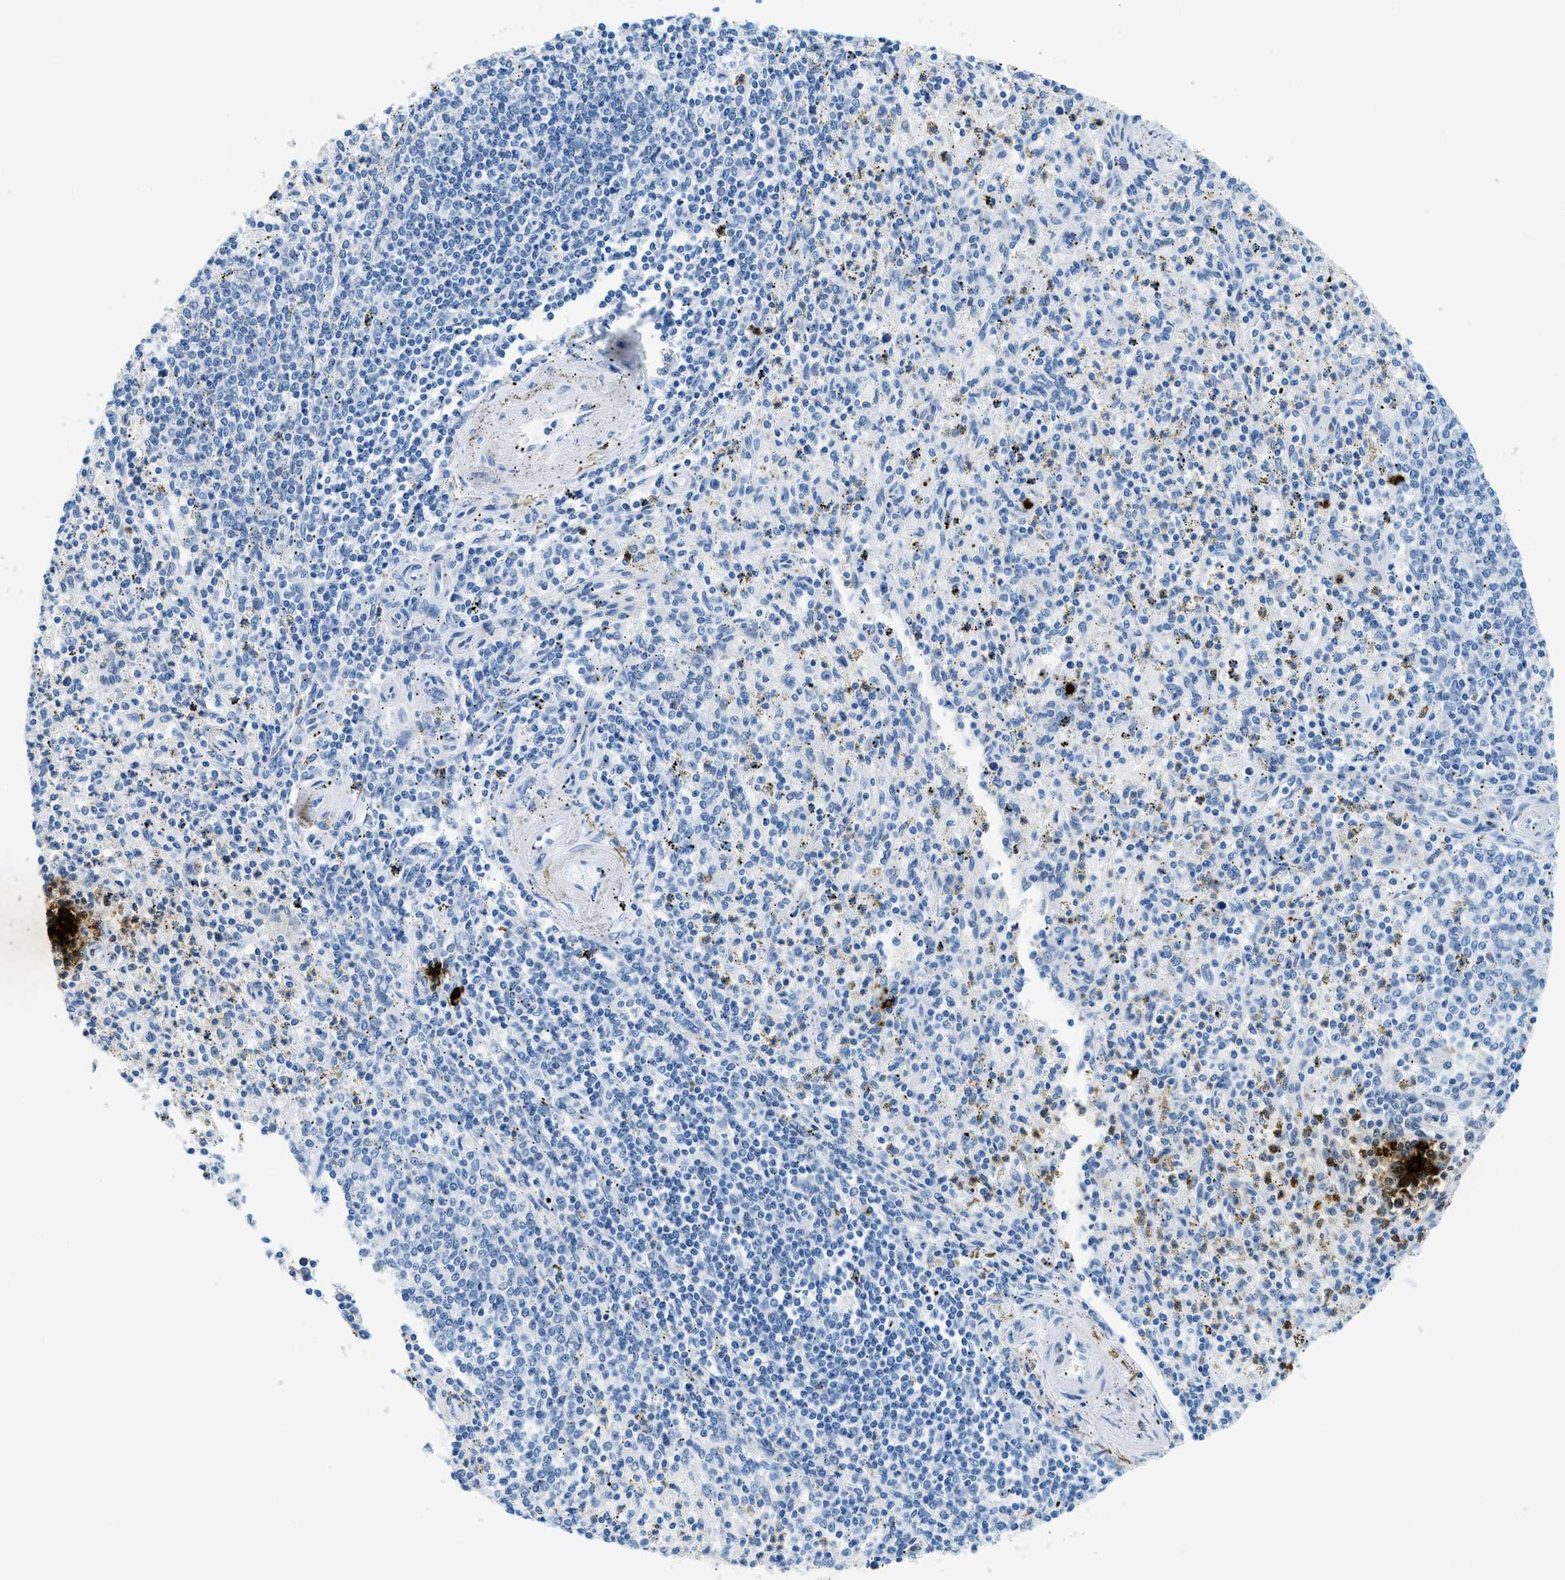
{"staining": {"intensity": "negative", "quantity": "none", "location": "none"}, "tissue": "spleen", "cell_type": "Cells in red pulp", "image_type": "normal", "snomed": [{"axis": "morphology", "description": "Normal tissue, NOS"}, {"axis": "topography", "description": "Spleen"}], "caption": "Cells in red pulp show no significant positivity in benign spleen.", "gene": "TPSAB1", "patient": {"sex": "male", "age": 72}}